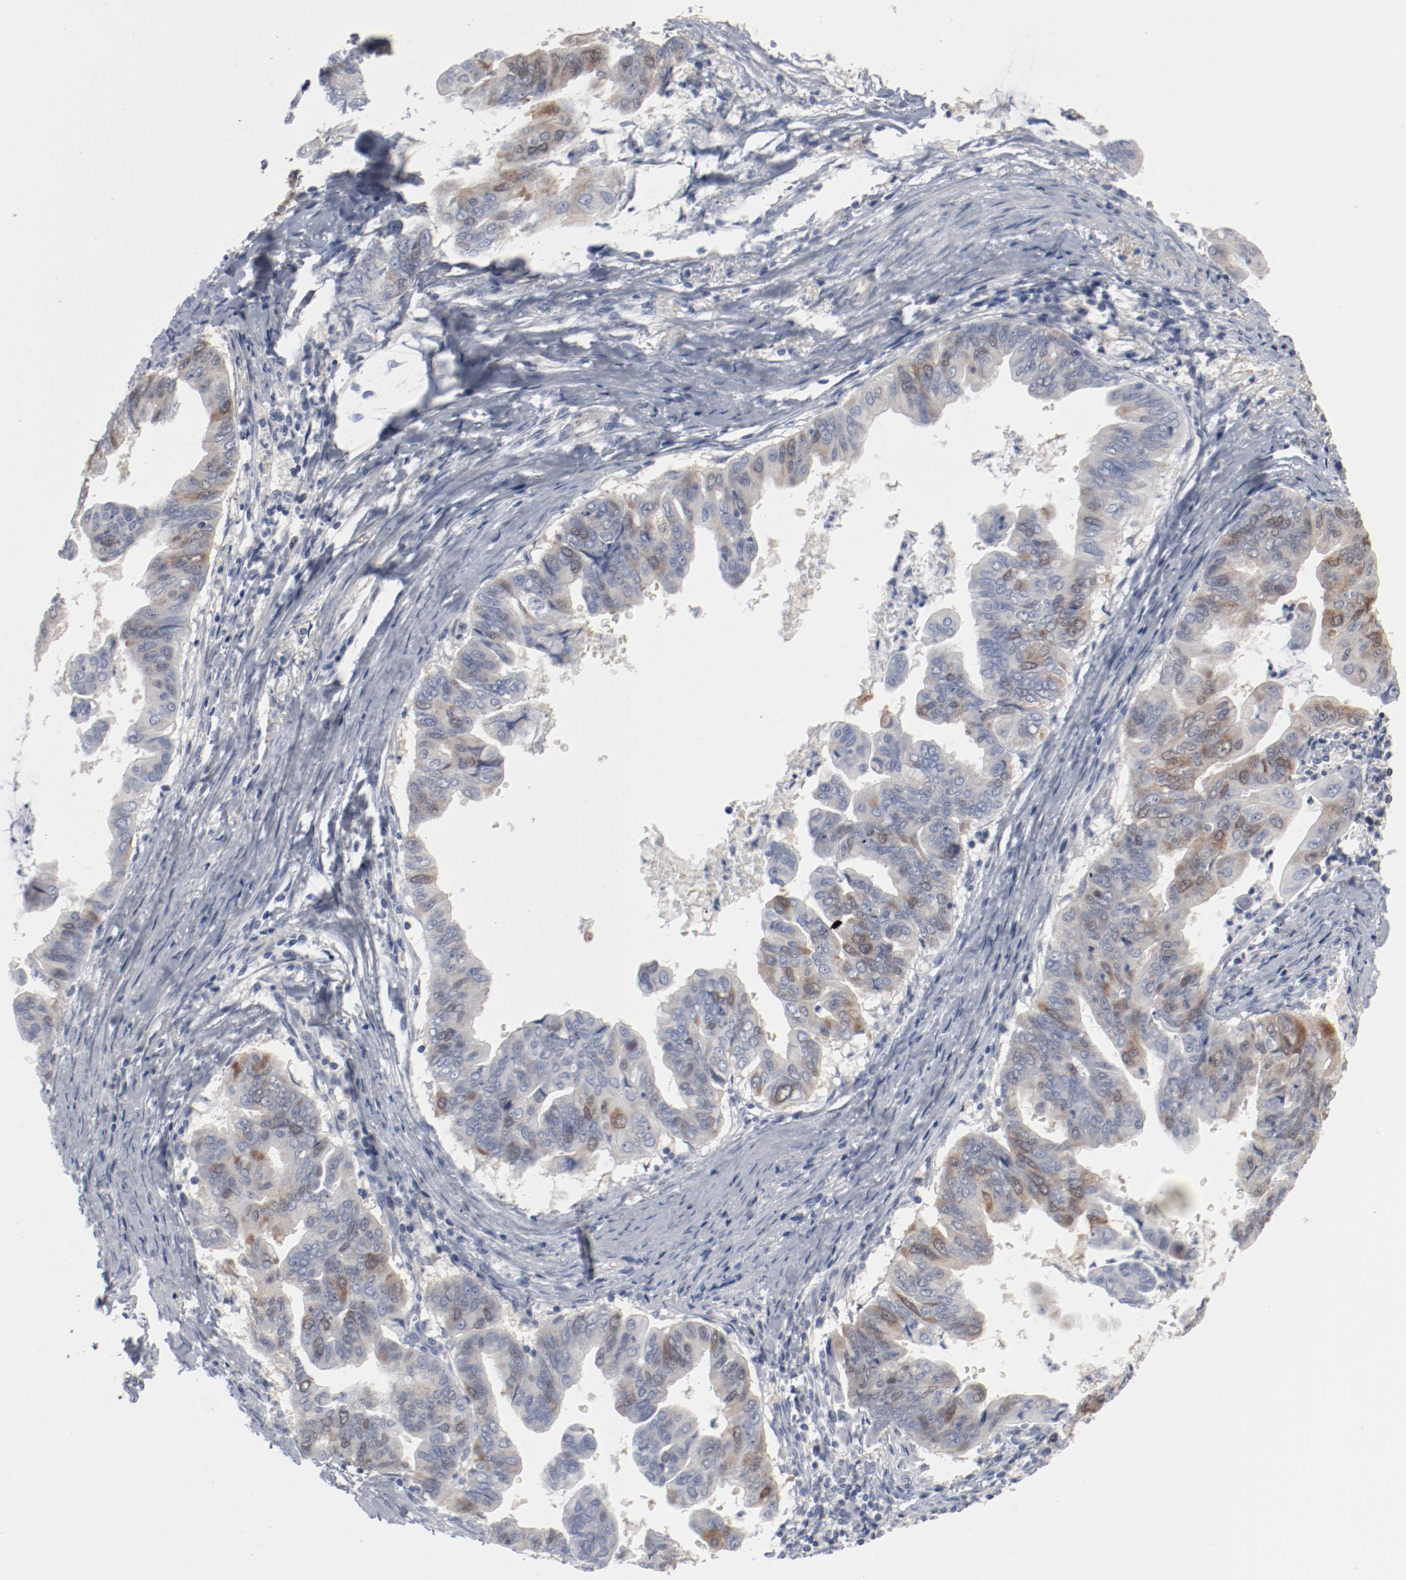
{"staining": {"intensity": "moderate", "quantity": "25%-75%", "location": "nuclear"}, "tissue": "stomach cancer", "cell_type": "Tumor cells", "image_type": "cancer", "snomed": [{"axis": "morphology", "description": "Adenocarcinoma, NOS"}, {"axis": "topography", "description": "Stomach, upper"}], "caption": "IHC histopathology image of neoplastic tissue: stomach adenocarcinoma stained using immunohistochemistry reveals medium levels of moderate protein expression localized specifically in the nuclear of tumor cells, appearing as a nuclear brown color.", "gene": "CDK1", "patient": {"sex": "male", "age": 80}}